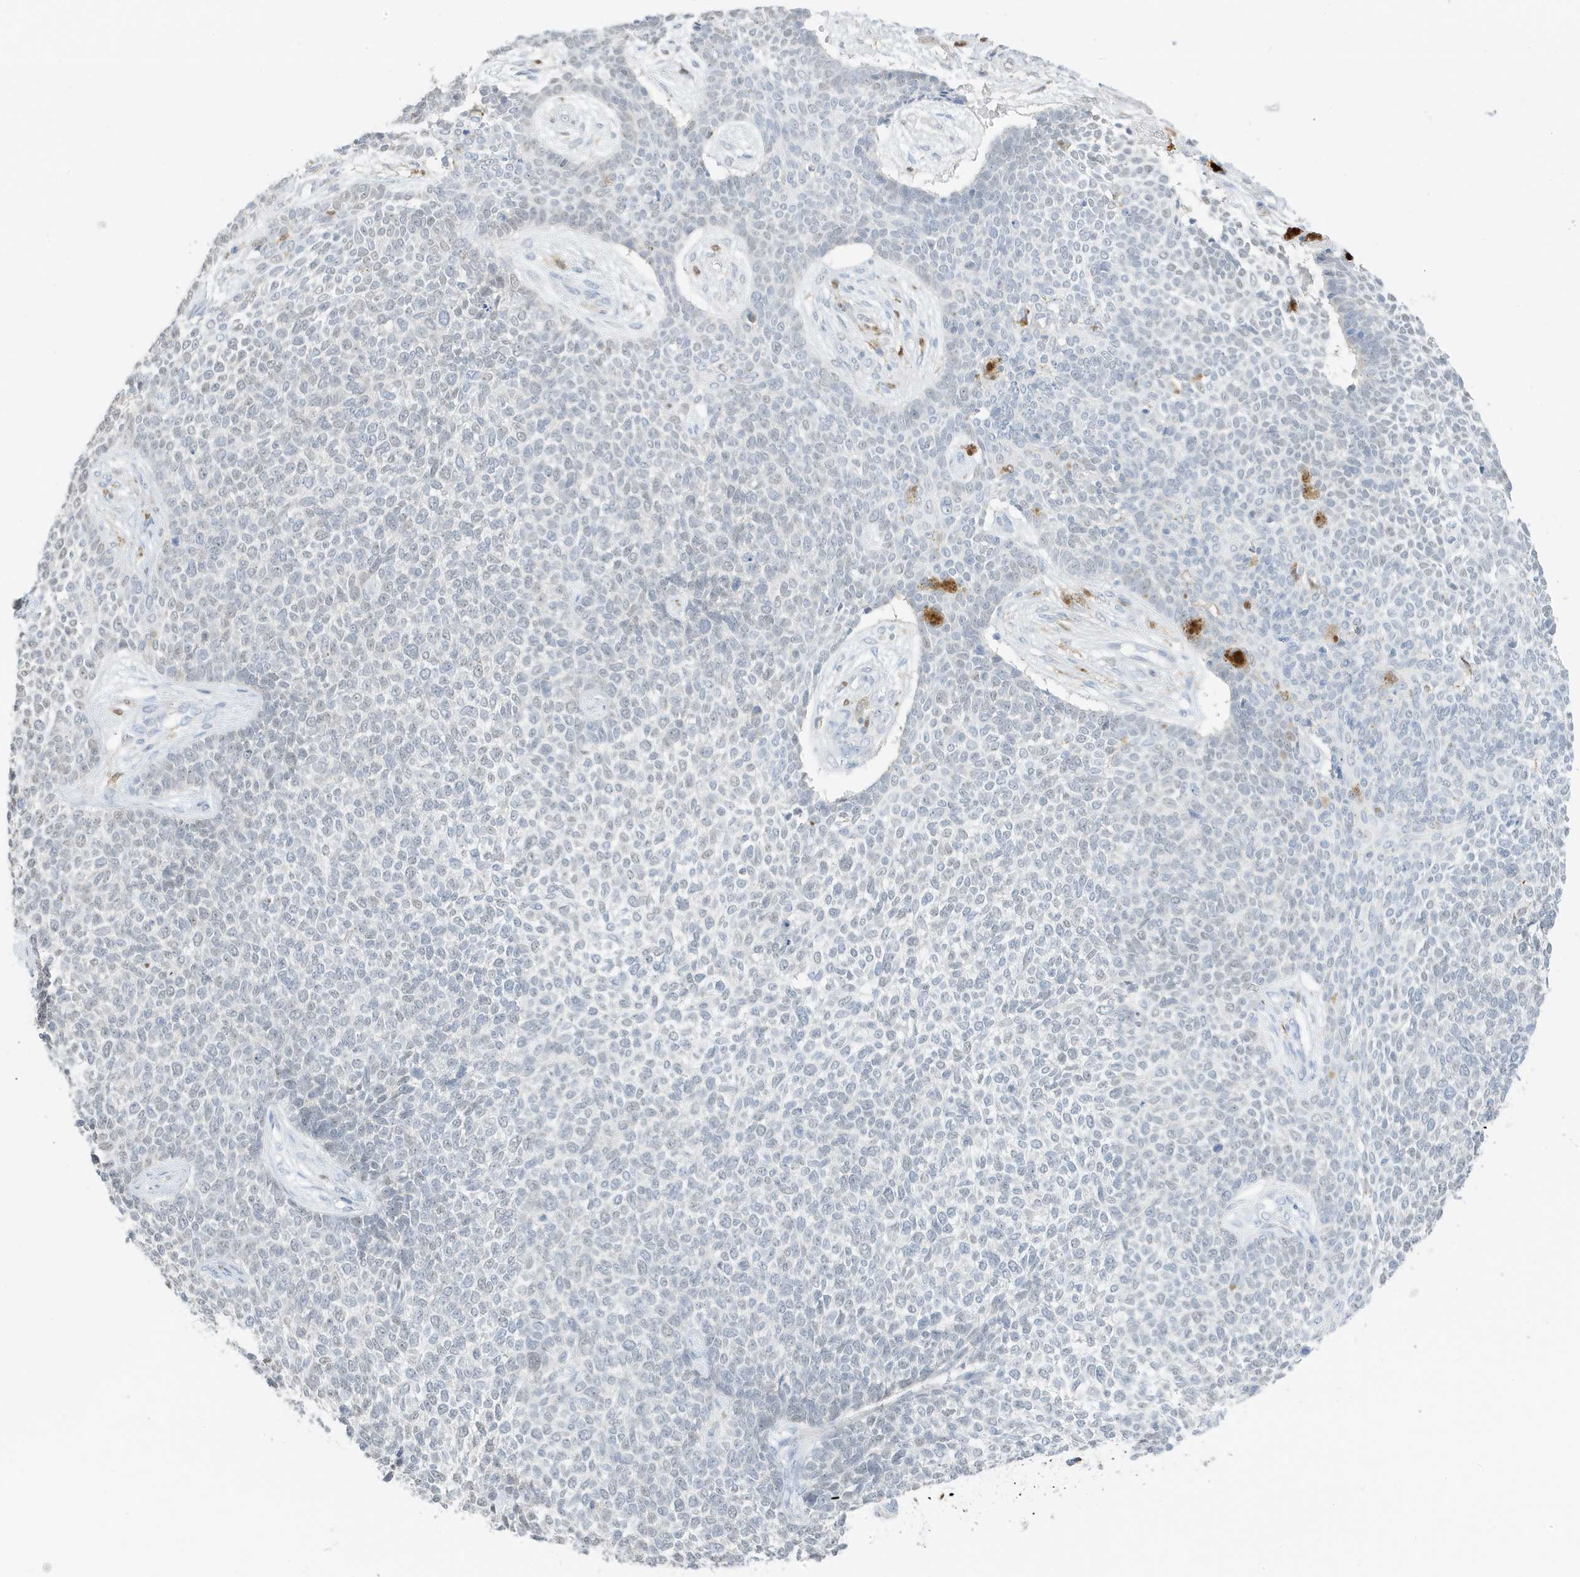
{"staining": {"intensity": "negative", "quantity": "none", "location": "none"}, "tissue": "skin cancer", "cell_type": "Tumor cells", "image_type": "cancer", "snomed": [{"axis": "morphology", "description": "Basal cell carcinoma"}, {"axis": "topography", "description": "Skin"}], "caption": "Tumor cells are negative for brown protein staining in basal cell carcinoma (skin).", "gene": "GCA", "patient": {"sex": "female", "age": 84}}